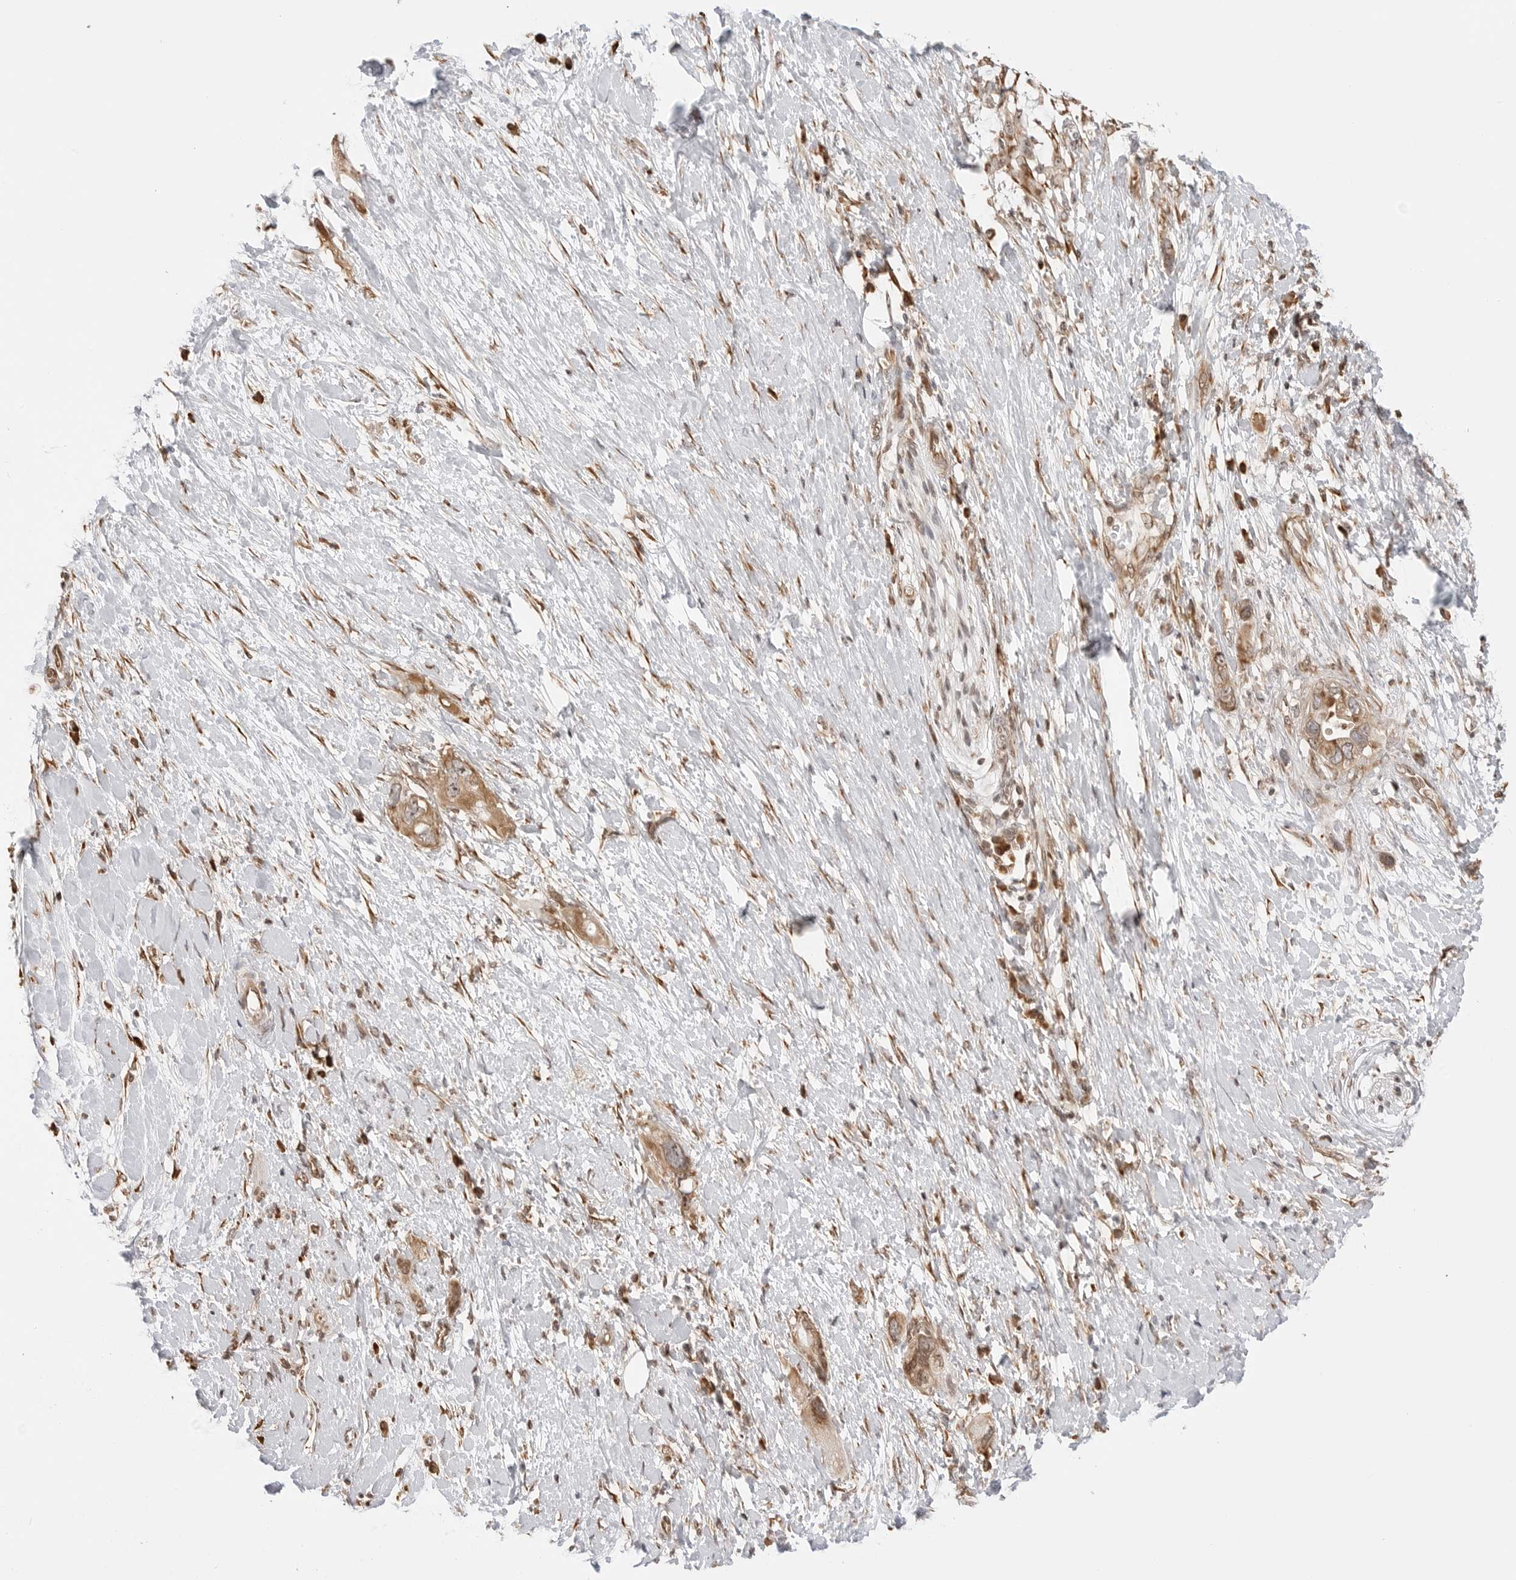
{"staining": {"intensity": "moderate", "quantity": ">75%", "location": "cytoplasmic/membranous,nuclear"}, "tissue": "pancreatic cancer", "cell_type": "Tumor cells", "image_type": "cancer", "snomed": [{"axis": "morphology", "description": "Adenocarcinoma, NOS"}, {"axis": "topography", "description": "Pancreas"}], "caption": "Human pancreatic cancer stained for a protein (brown) shows moderate cytoplasmic/membranous and nuclear positive staining in about >75% of tumor cells.", "gene": "FKBP14", "patient": {"sex": "female", "age": 56}}